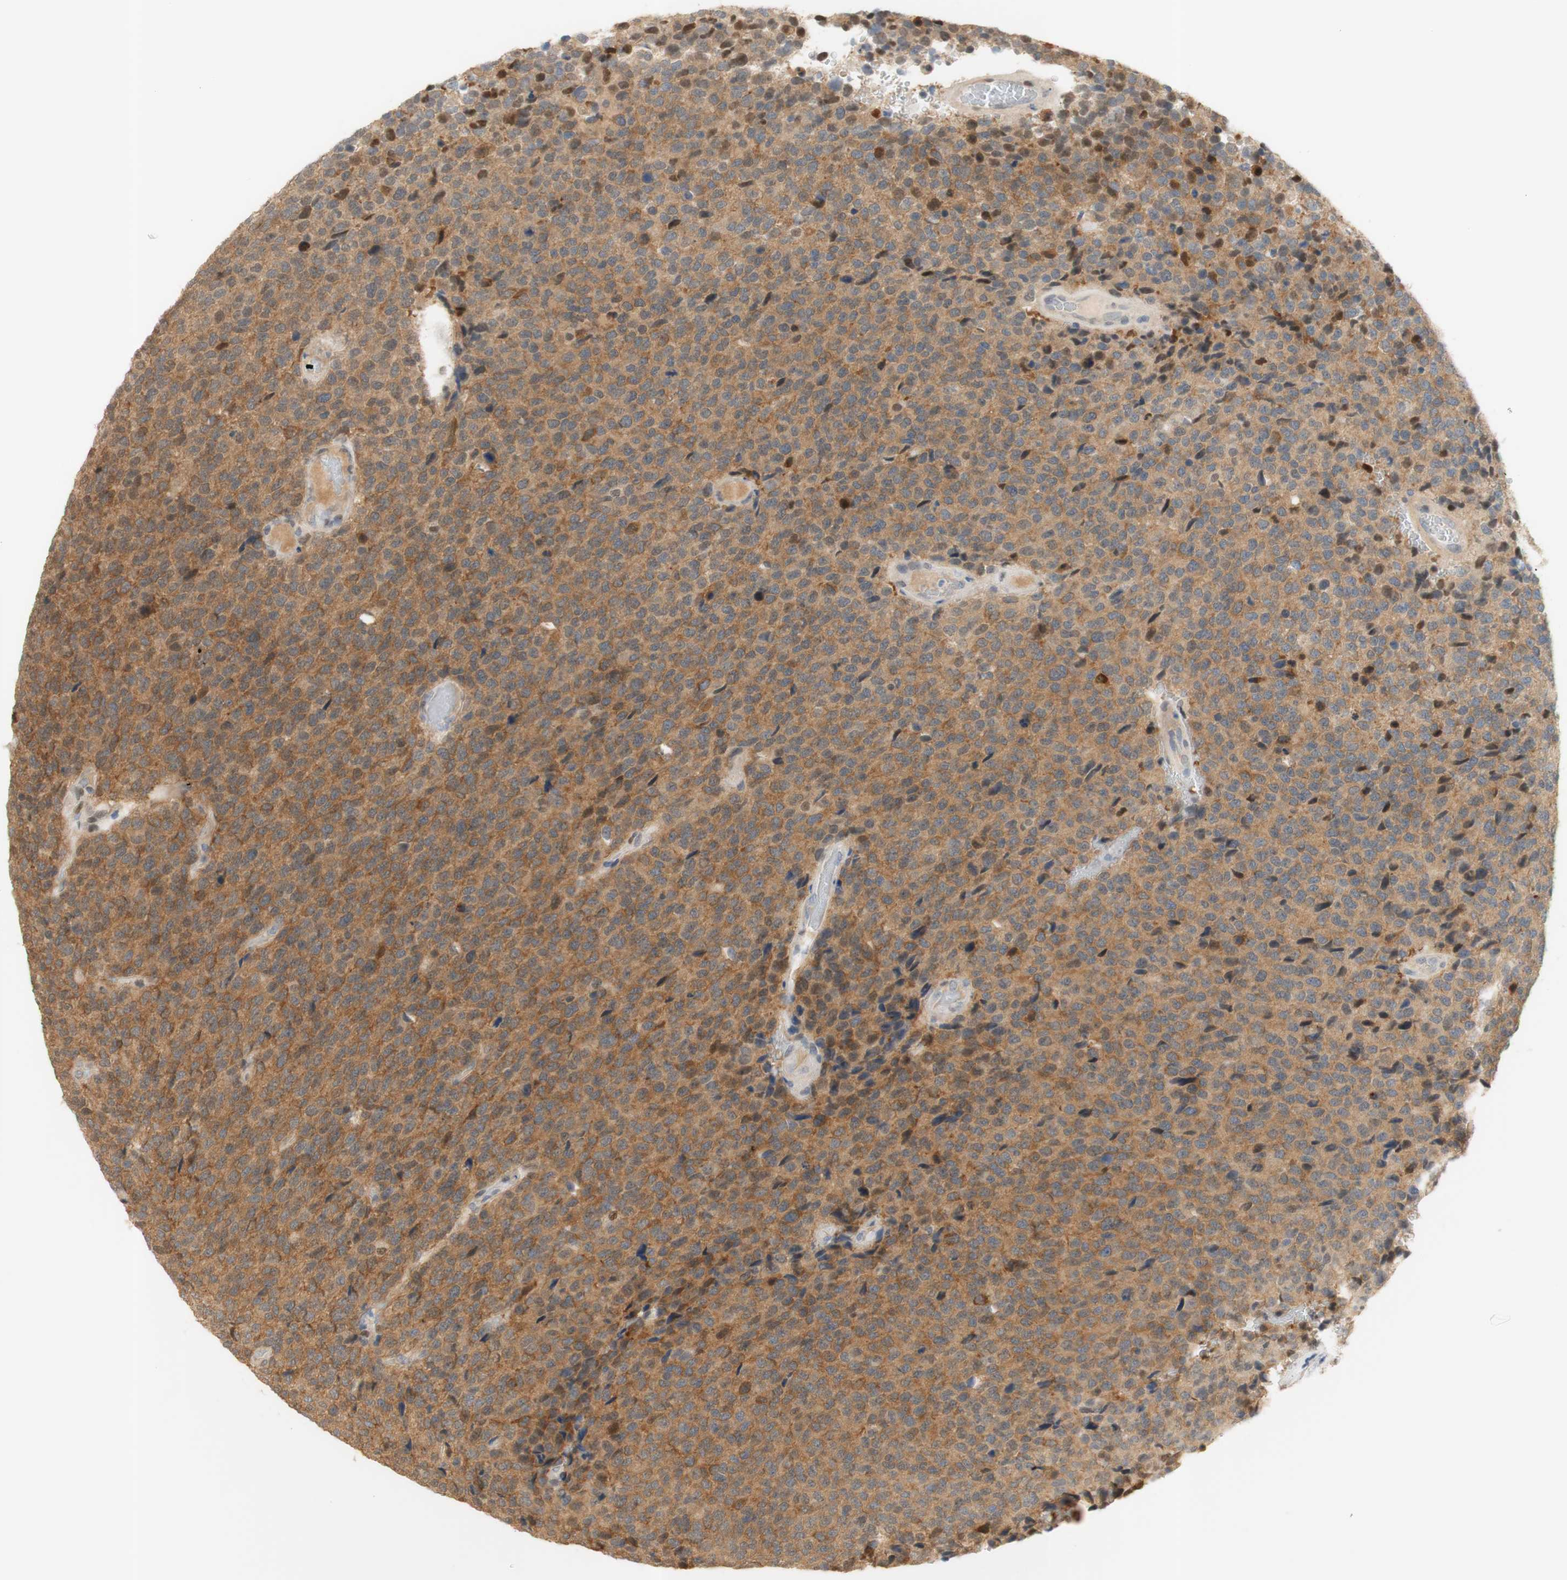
{"staining": {"intensity": "moderate", "quantity": ">75%", "location": "cytoplasmic/membranous,nuclear"}, "tissue": "glioma", "cell_type": "Tumor cells", "image_type": "cancer", "snomed": [{"axis": "morphology", "description": "Glioma, malignant, High grade"}, {"axis": "topography", "description": "pancreas cauda"}], "caption": "Immunohistochemistry (IHC) of human malignant glioma (high-grade) exhibits medium levels of moderate cytoplasmic/membranous and nuclear staining in approximately >75% of tumor cells. The staining was performed using DAB, with brown indicating positive protein expression. Nuclei are stained blue with hematoxylin.", "gene": "NAP1L4", "patient": {"sex": "male", "age": 60}}